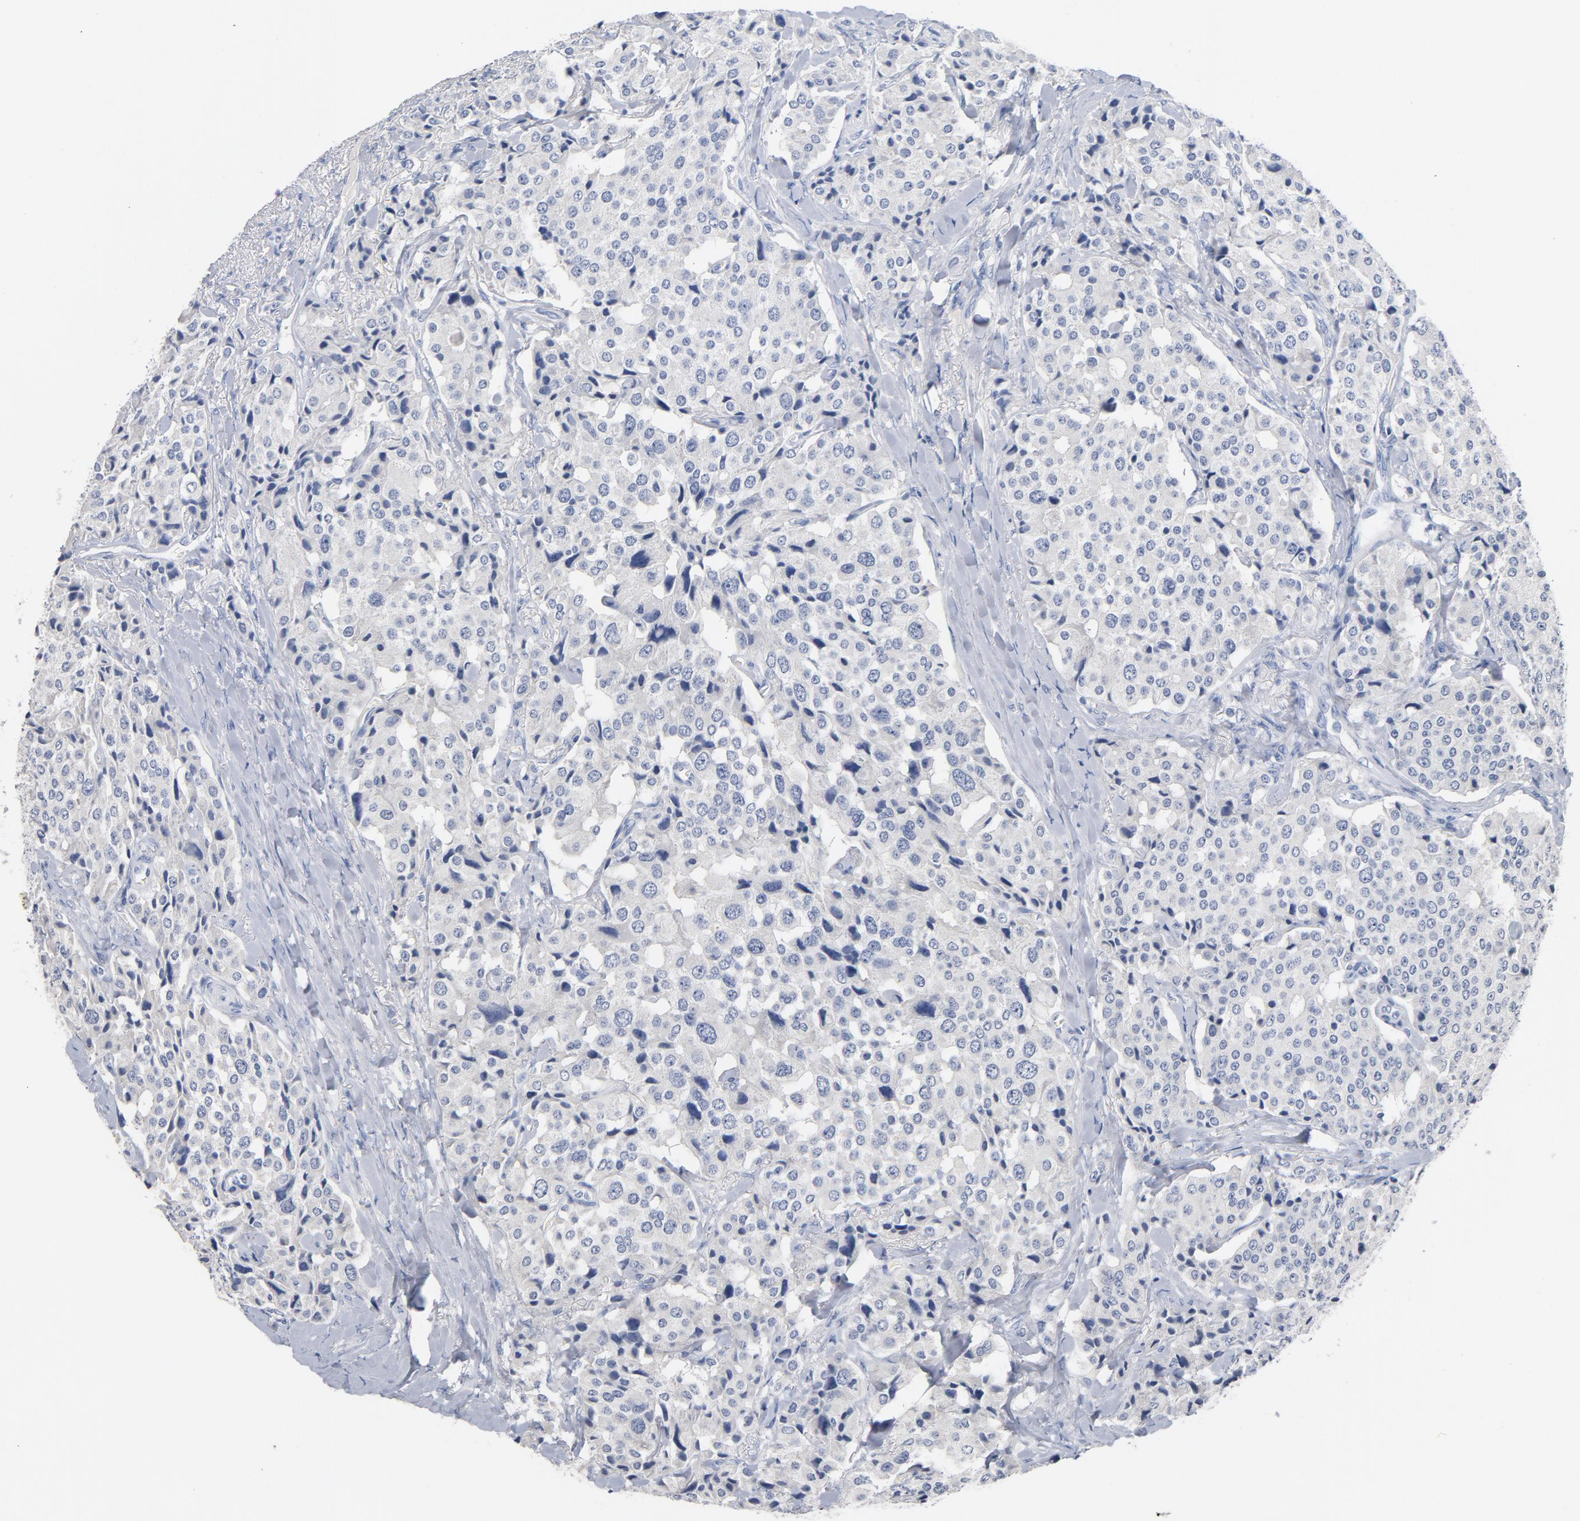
{"staining": {"intensity": "negative", "quantity": "none", "location": "none"}, "tissue": "carcinoid", "cell_type": "Tumor cells", "image_type": "cancer", "snomed": [{"axis": "morphology", "description": "Carcinoid, malignant, NOS"}, {"axis": "topography", "description": "Colon"}], "caption": "This is an immunohistochemistry (IHC) photomicrograph of carcinoid (malignant). There is no positivity in tumor cells.", "gene": "ZCCHC13", "patient": {"sex": "female", "age": 61}}